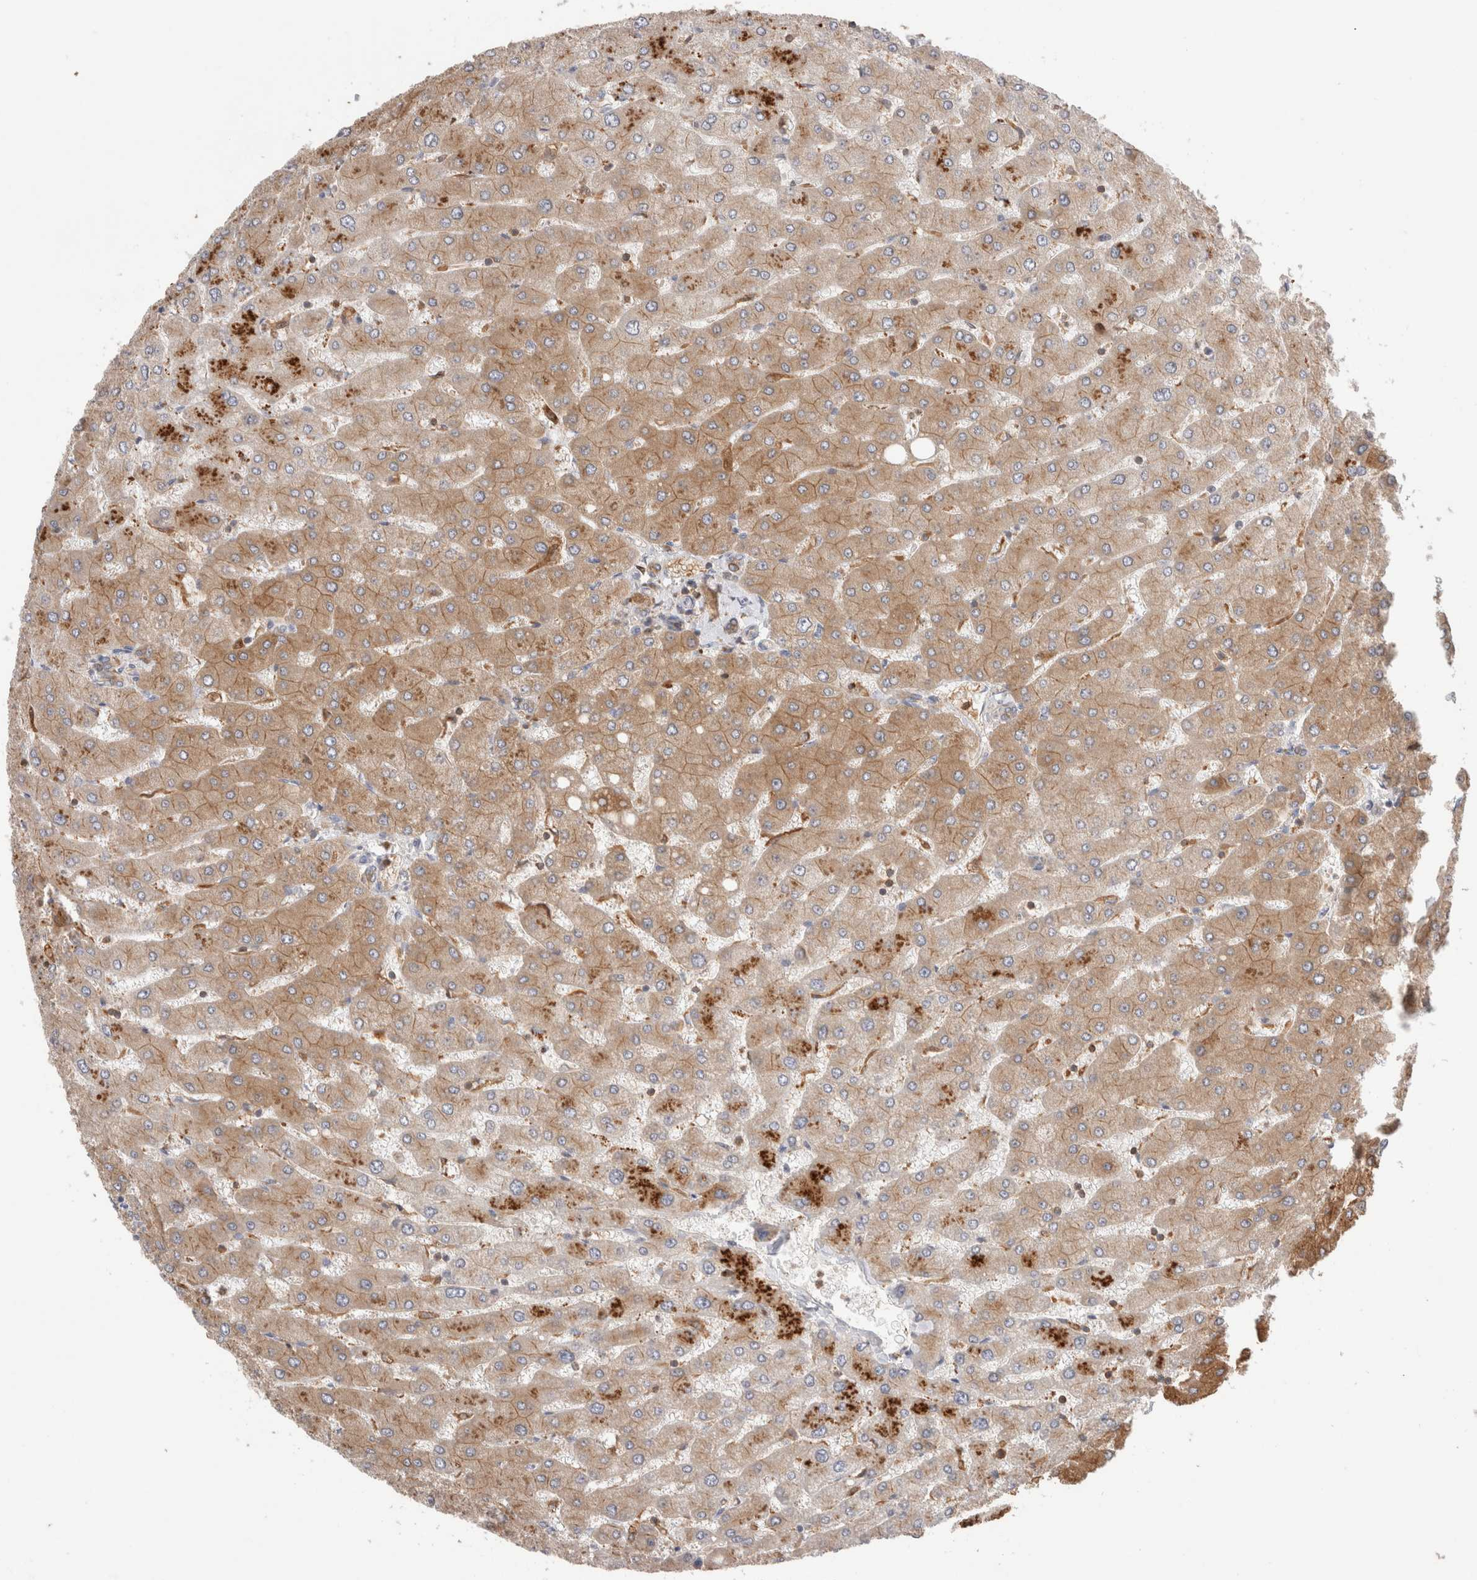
{"staining": {"intensity": "moderate", "quantity": ">75%", "location": "cytoplasmic/membranous"}, "tissue": "liver", "cell_type": "Cholangiocytes", "image_type": "normal", "snomed": [{"axis": "morphology", "description": "Normal tissue, NOS"}, {"axis": "topography", "description": "Liver"}], "caption": "Immunohistochemistry micrograph of normal liver: liver stained using immunohistochemistry shows medium levels of moderate protein expression localized specifically in the cytoplasmic/membranous of cholangiocytes, appearing as a cytoplasmic/membranous brown color.", "gene": "KLHL14", "patient": {"sex": "male", "age": 55}}